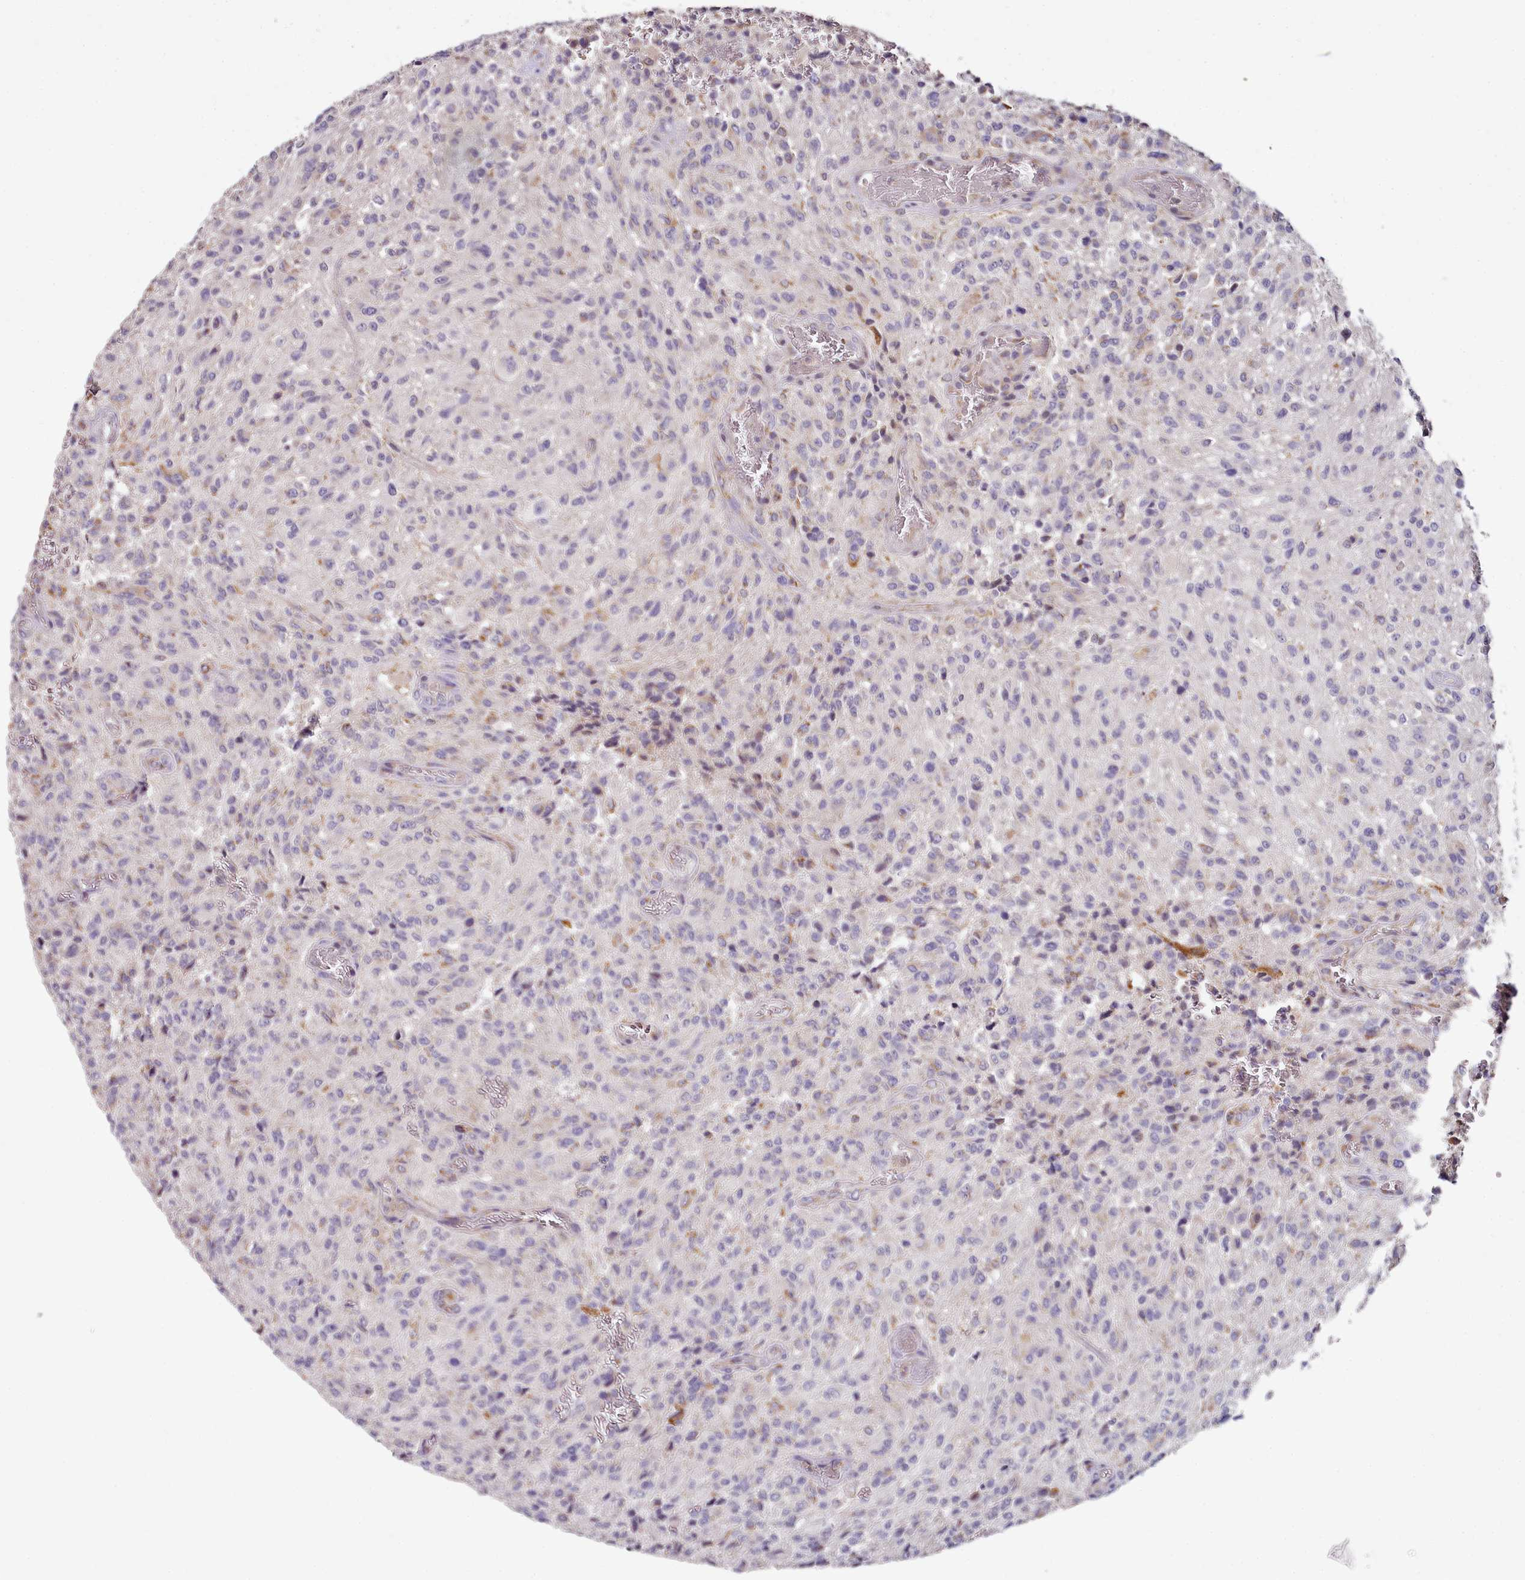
{"staining": {"intensity": "weak", "quantity": "<25%", "location": "cytoplasmic/membranous"}, "tissue": "glioma", "cell_type": "Tumor cells", "image_type": "cancer", "snomed": [{"axis": "morphology", "description": "Normal tissue, NOS"}, {"axis": "morphology", "description": "Glioma, malignant, High grade"}, {"axis": "topography", "description": "Cerebral cortex"}], "caption": "Immunohistochemistry of human high-grade glioma (malignant) shows no expression in tumor cells.", "gene": "ACSS1", "patient": {"sex": "male", "age": 56}}